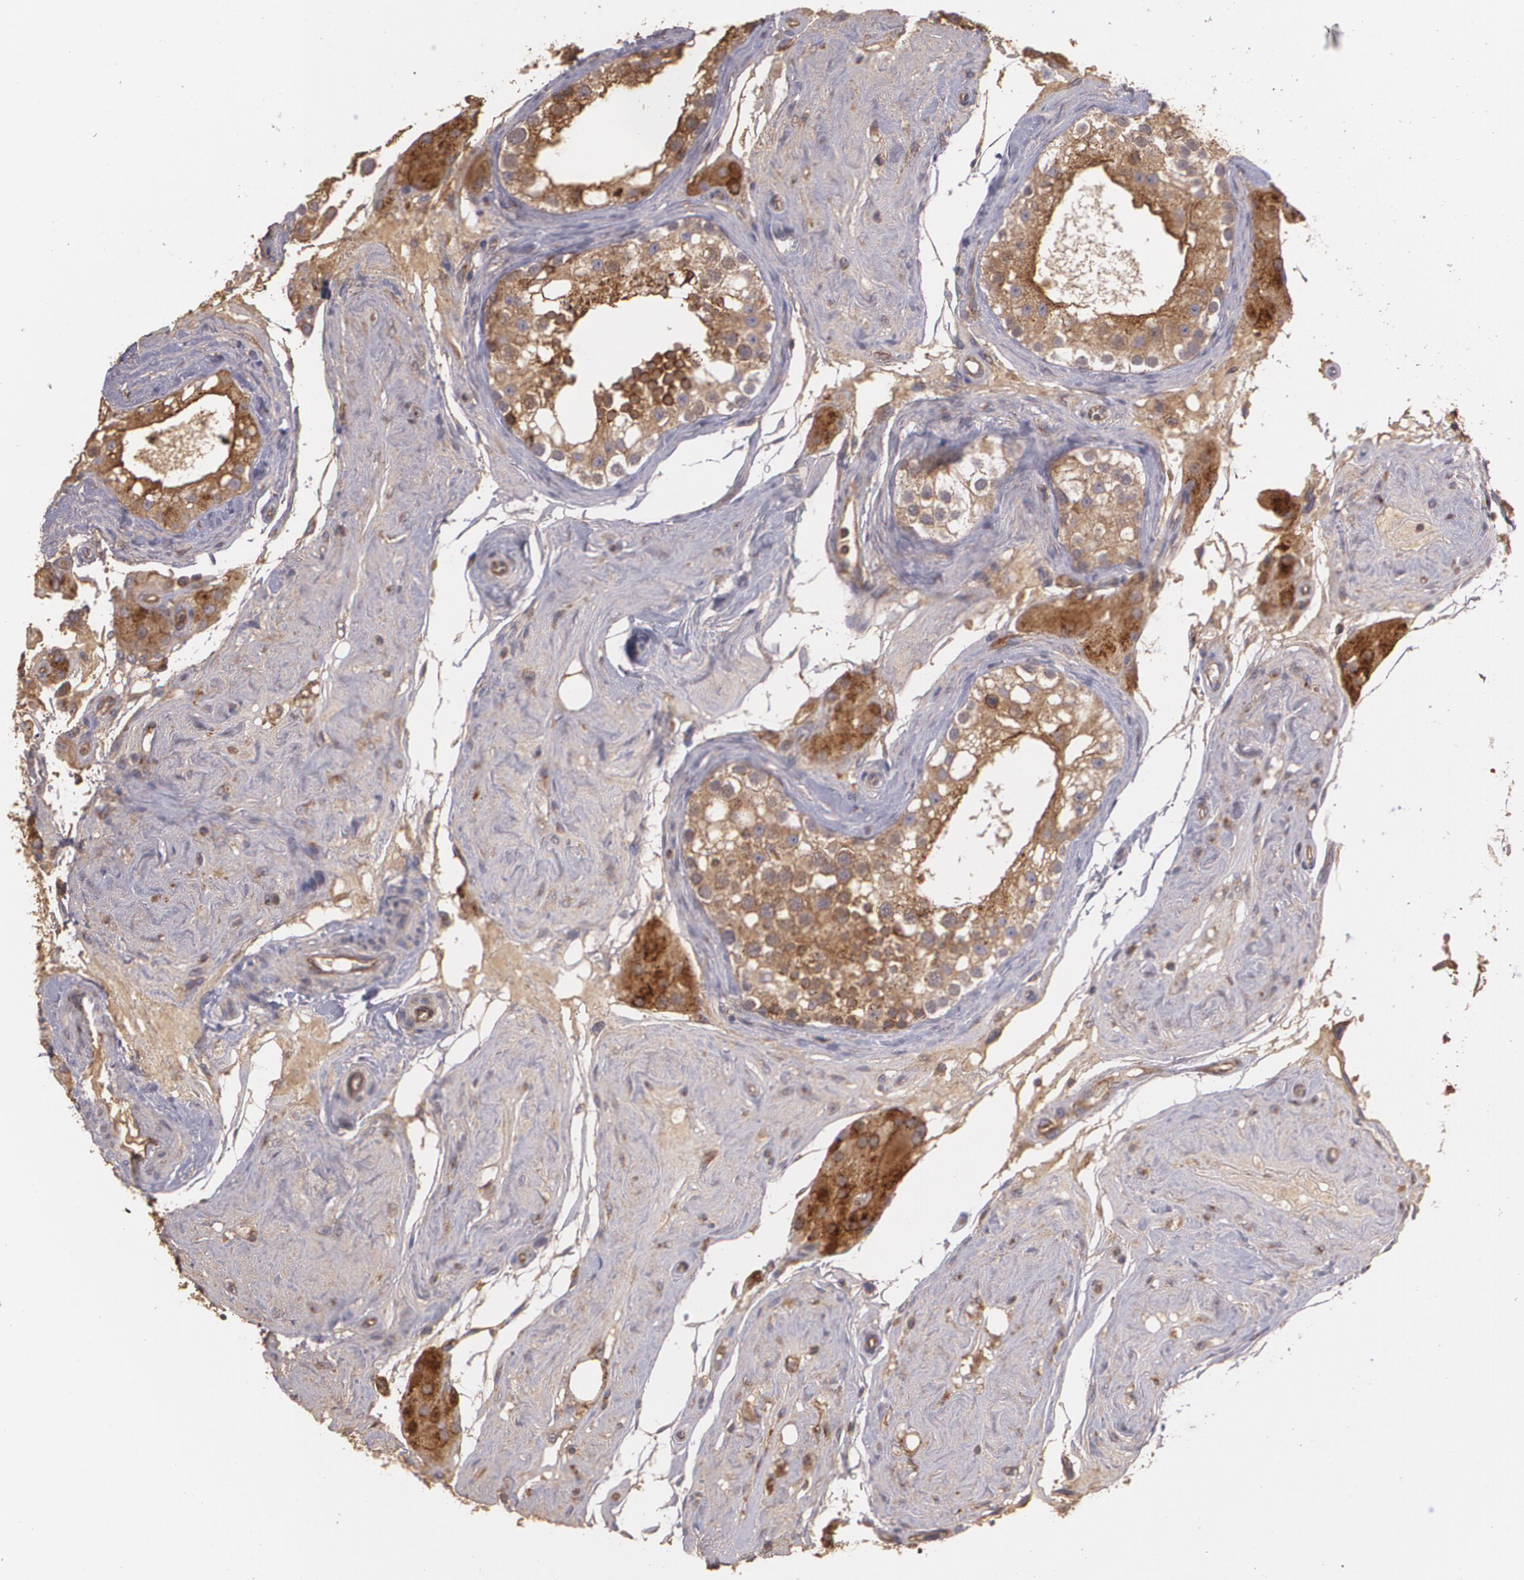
{"staining": {"intensity": "strong", "quantity": ">75%", "location": "cytoplasmic/membranous"}, "tissue": "testis", "cell_type": "Cells in seminiferous ducts", "image_type": "normal", "snomed": [{"axis": "morphology", "description": "Normal tissue, NOS"}, {"axis": "topography", "description": "Testis"}], "caption": "IHC of benign human testis reveals high levels of strong cytoplasmic/membranous expression in about >75% of cells in seminiferous ducts.", "gene": "ECE1", "patient": {"sex": "male", "age": 68}}